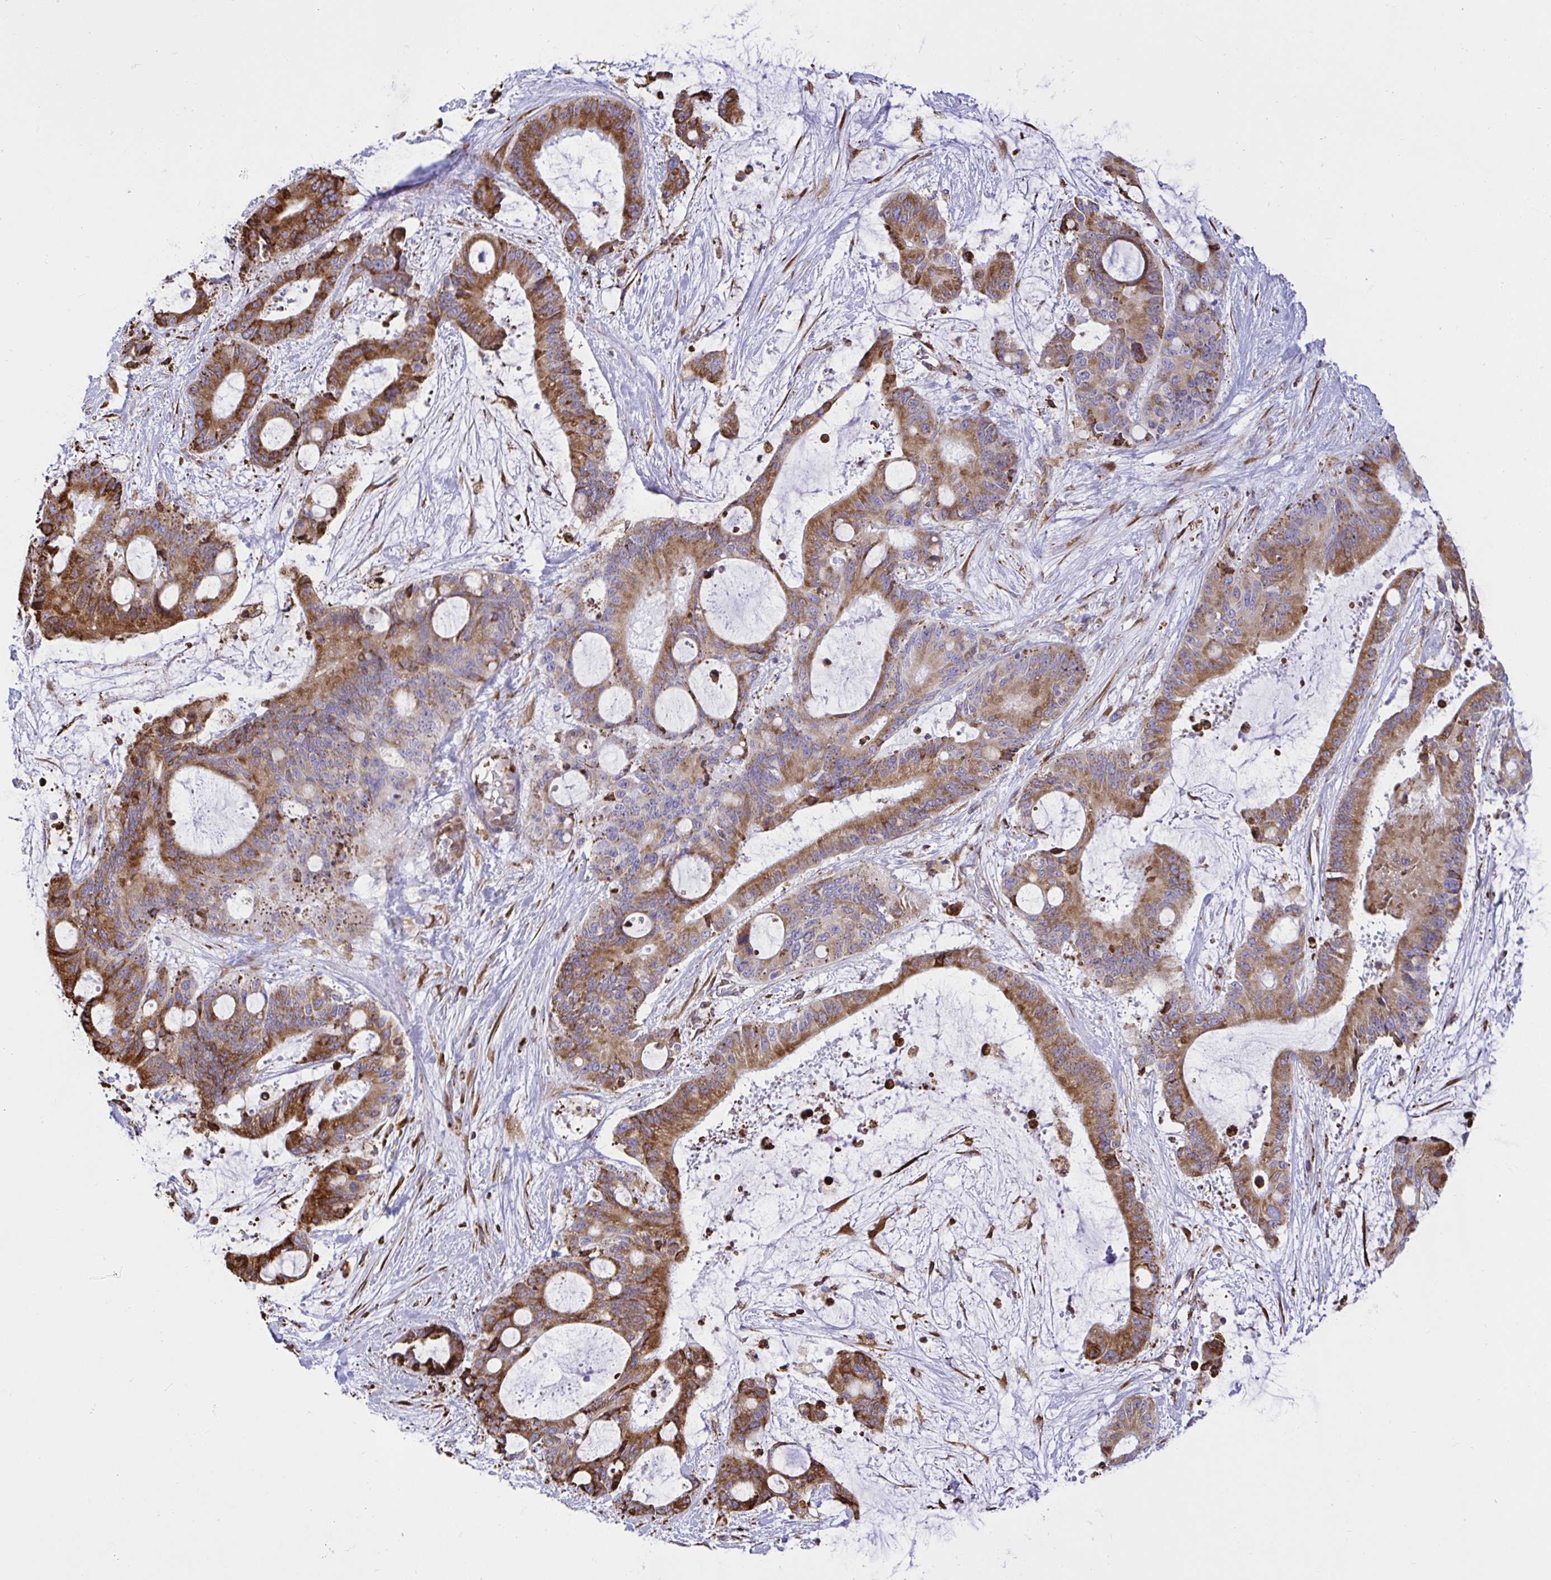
{"staining": {"intensity": "moderate", "quantity": ">75%", "location": "cytoplasmic/membranous"}, "tissue": "liver cancer", "cell_type": "Tumor cells", "image_type": "cancer", "snomed": [{"axis": "morphology", "description": "Normal tissue, NOS"}, {"axis": "morphology", "description": "Cholangiocarcinoma"}, {"axis": "topography", "description": "Liver"}, {"axis": "topography", "description": "Peripheral nerve tissue"}], "caption": "Immunohistochemical staining of liver cancer (cholangiocarcinoma) demonstrates moderate cytoplasmic/membranous protein staining in about >75% of tumor cells. (DAB (3,3'-diaminobenzidine) IHC, brown staining for protein, blue staining for nuclei).", "gene": "CLGN", "patient": {"sex": "female", "age": 73}}